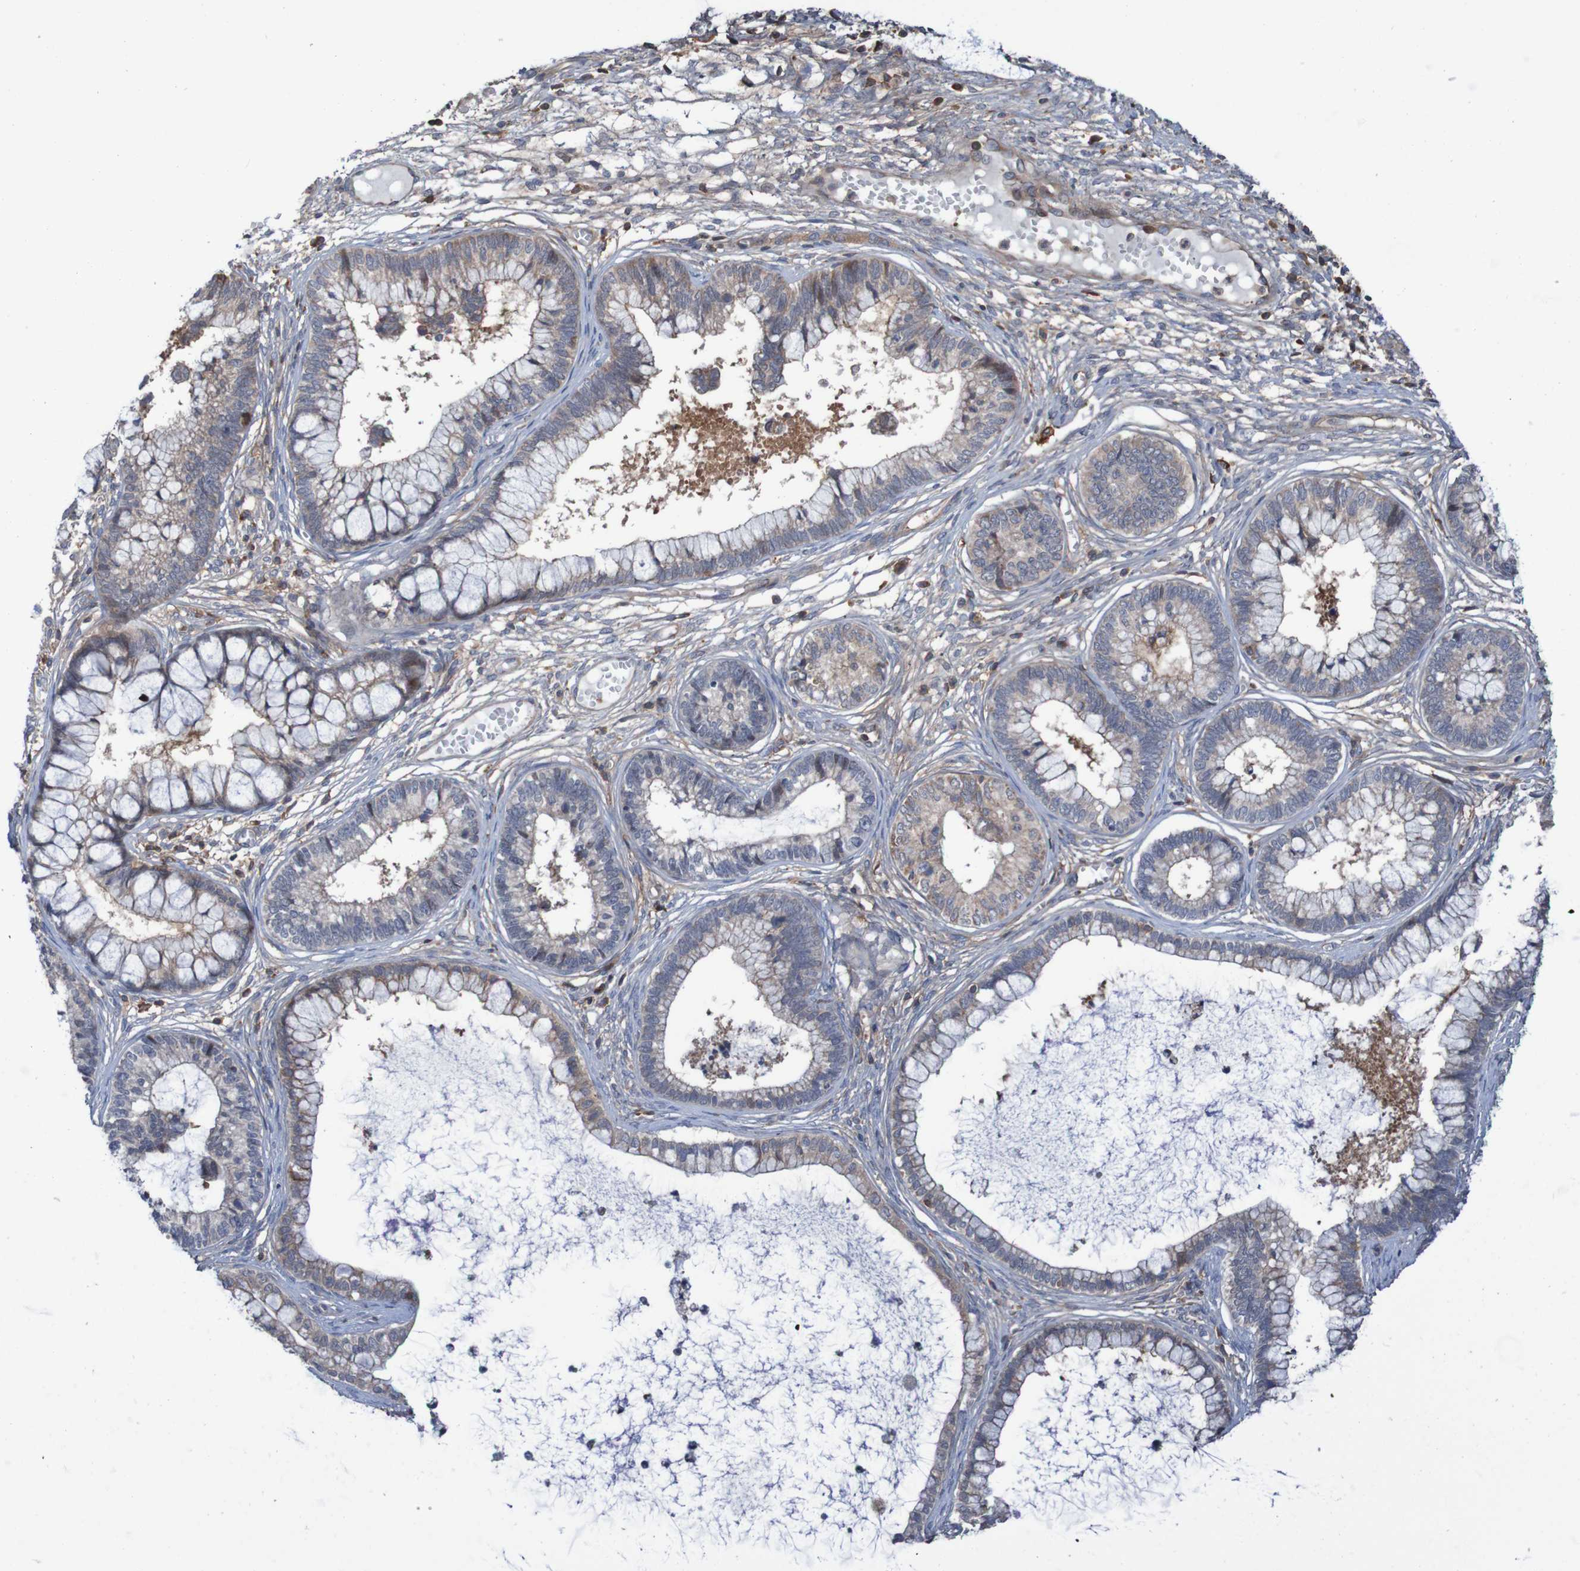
{"staining": {"intensity": "weak", "quantity": ">75%", "location": "cytoplasmic/membranous"}, "tissue": "cervical cancer", "cell_type": "Tumor cells", "image_type": "cancer", "snomed": [{"axis": "morphology", "description": "Adenocarcinoma, NOS"}, {"axis": "topography", "description": "Cervix"}], "caption": "DAB (3,3'-diaminobenzidine) immunohistochemical staining of adenocarcinoma (cervical) reveals weak cytoplasmic/membranous protein positivity in about >75% of tumor cells. (DAB (3,3'-diaminobenzidine) IHC with brightfield microscopy, high magnification).", "gene": "PDGFB", "patient": {"sex": "female", "age": 44}}